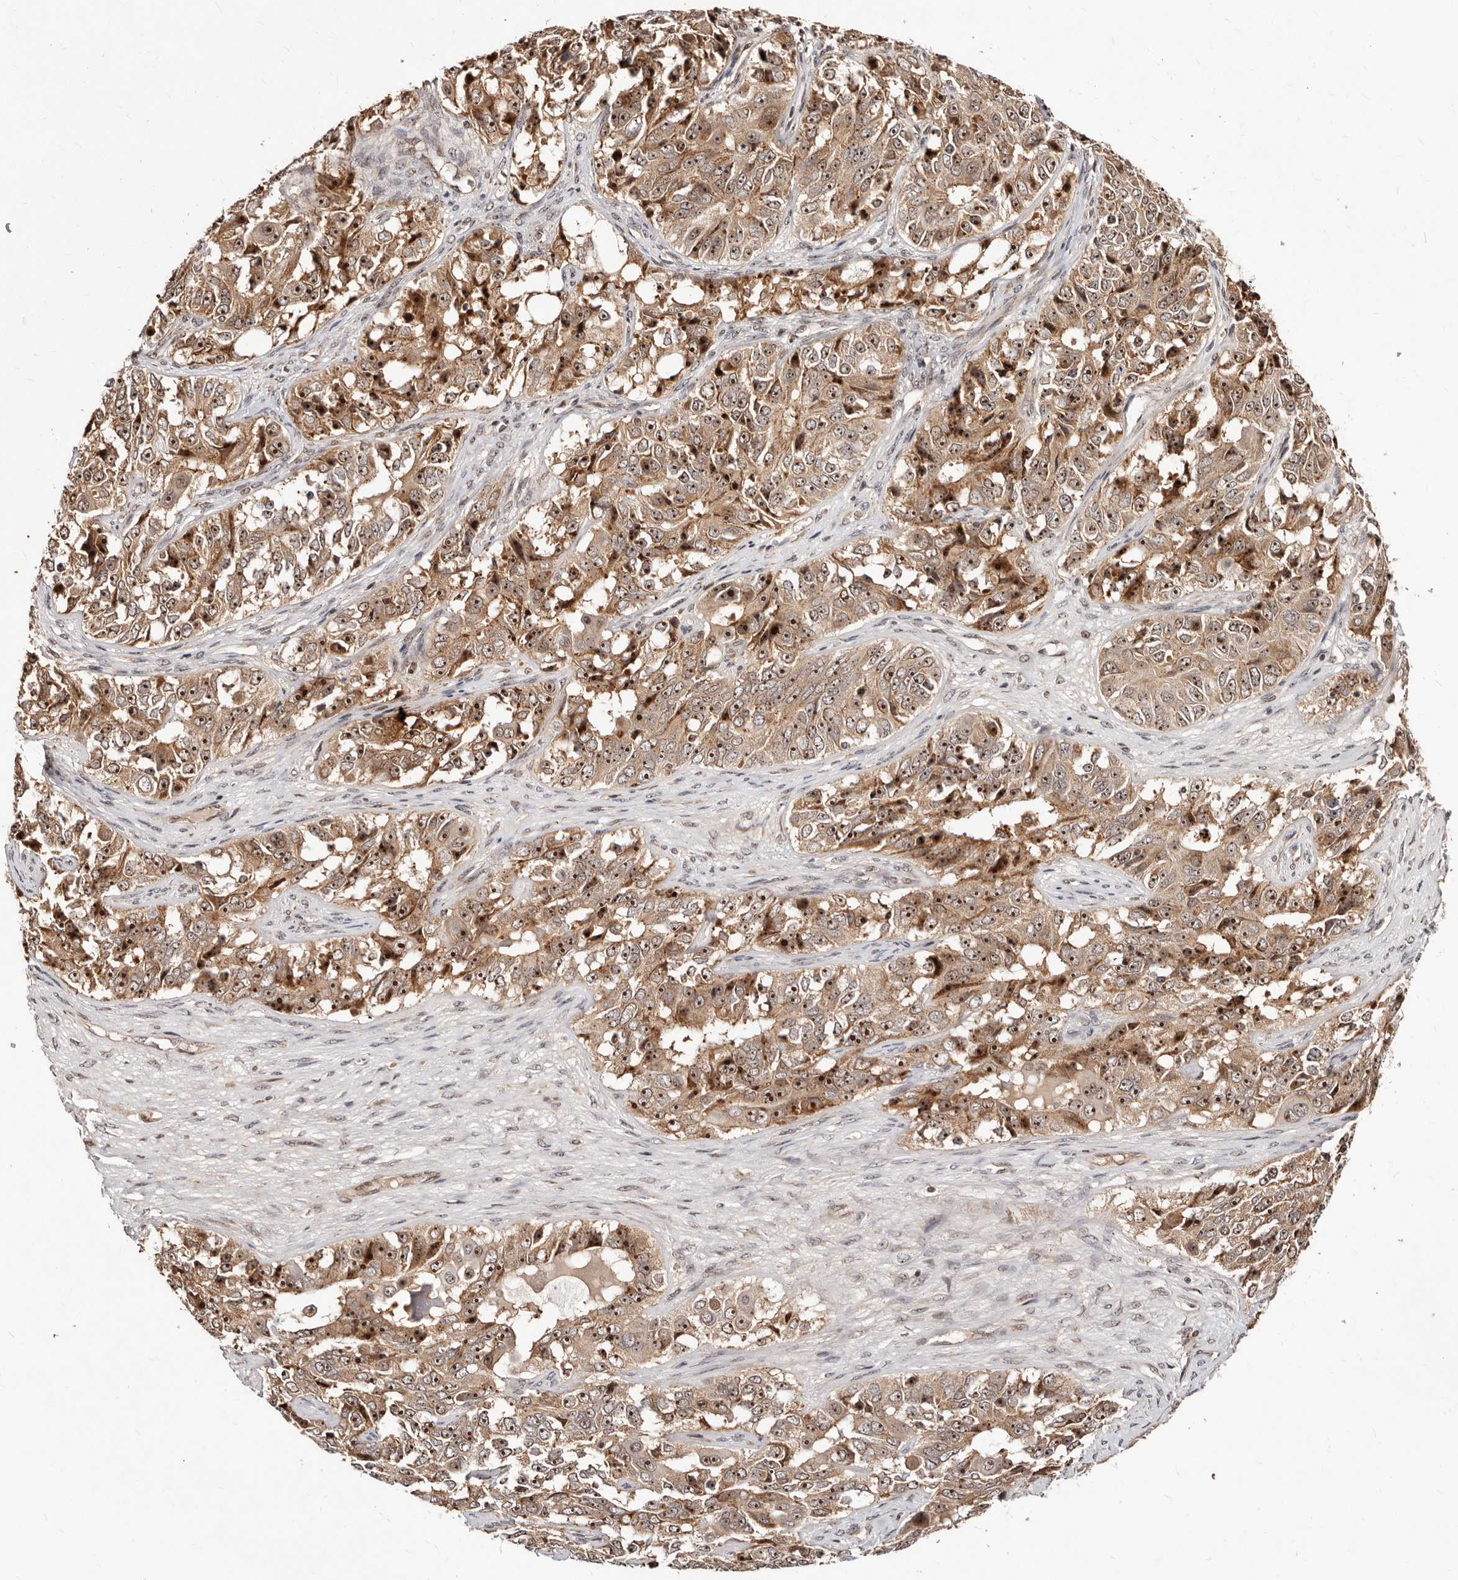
{"staining": {"intensity": "strong", "quantity": ">75%", "location": "cytoplasmic/membranous,nuclear"}, "tissue": "ovarian cancer", "cell_type": "Tumor cells", "image_type": "cancer", "snomed": [{"axis": "morphology", "description": "Carcinoma, endometroid"}, {"axis": "topography", "description": "Ovary"}], "caption": "Ovarian cancer stained for a protein (brown) demonstrates strong cytoplasmic/membranous and nuclear positive positivity in approximately >75% of tumor cells.", "gene": "APOL6", "patient": {"sex": "female", "age": 51}}